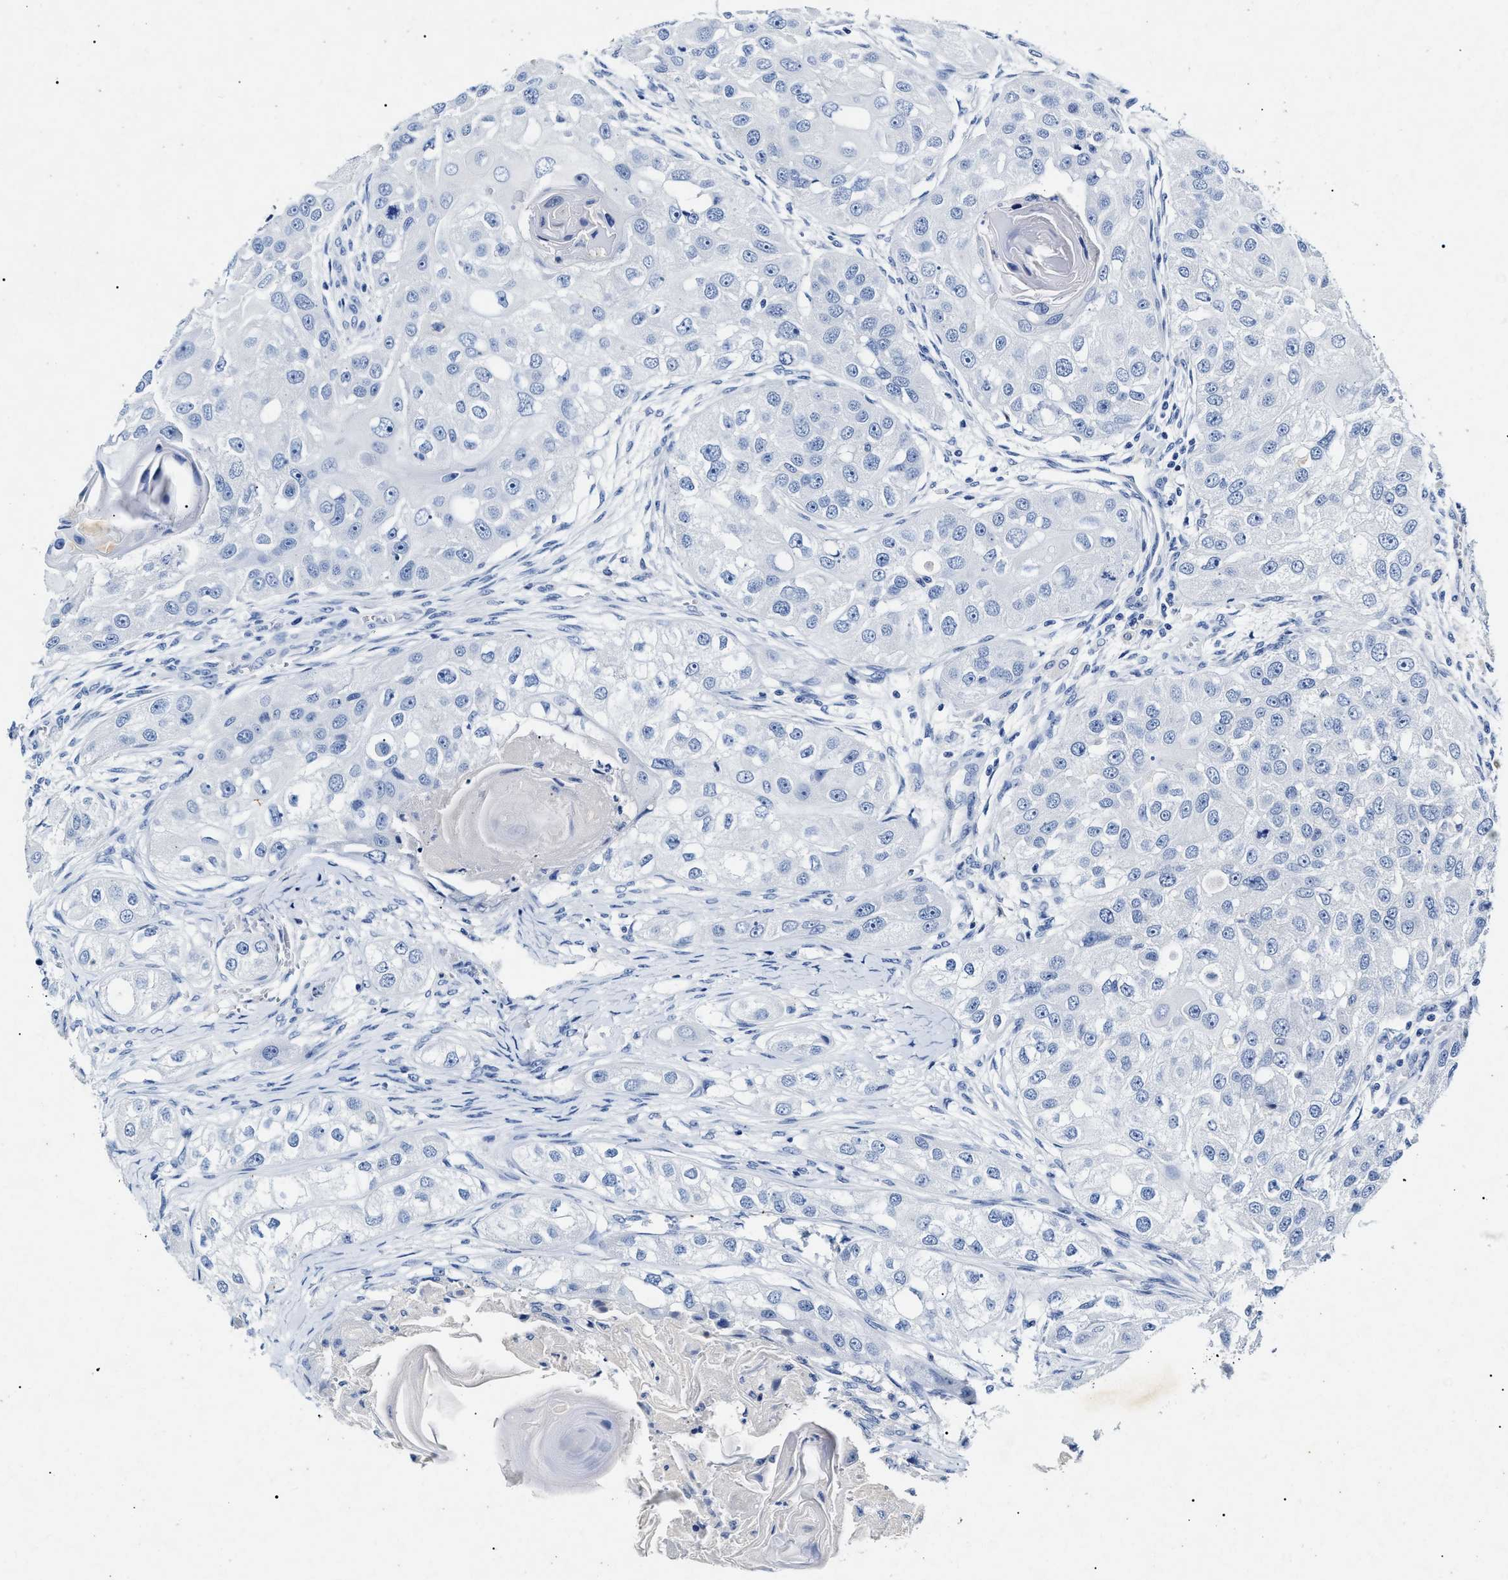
{"staining": {"intensity": "negative", "quantity": "none", "location": "none"}, "tissue": "head and neck cancer", "cell_type": "Tumor cells", "image_type": "cancer", "snomed": [{"axis": "morphology", "description": "Normal tissue, NOS"}, {"axis": "morphology", "description": "Squamous cell carcinoma, NOS"}, {"axis": "topography", "description": "Skeletal muscle"}, {"axis": "topography", "description": "Head-Neck"}], "caption": "Squamous cell carcinoma (head and neck) stained for a protein using IHC demonstrates no expression tumor cells.", "gene": "LRRC8E", "patient": {"sex": "male", "age": 51}}